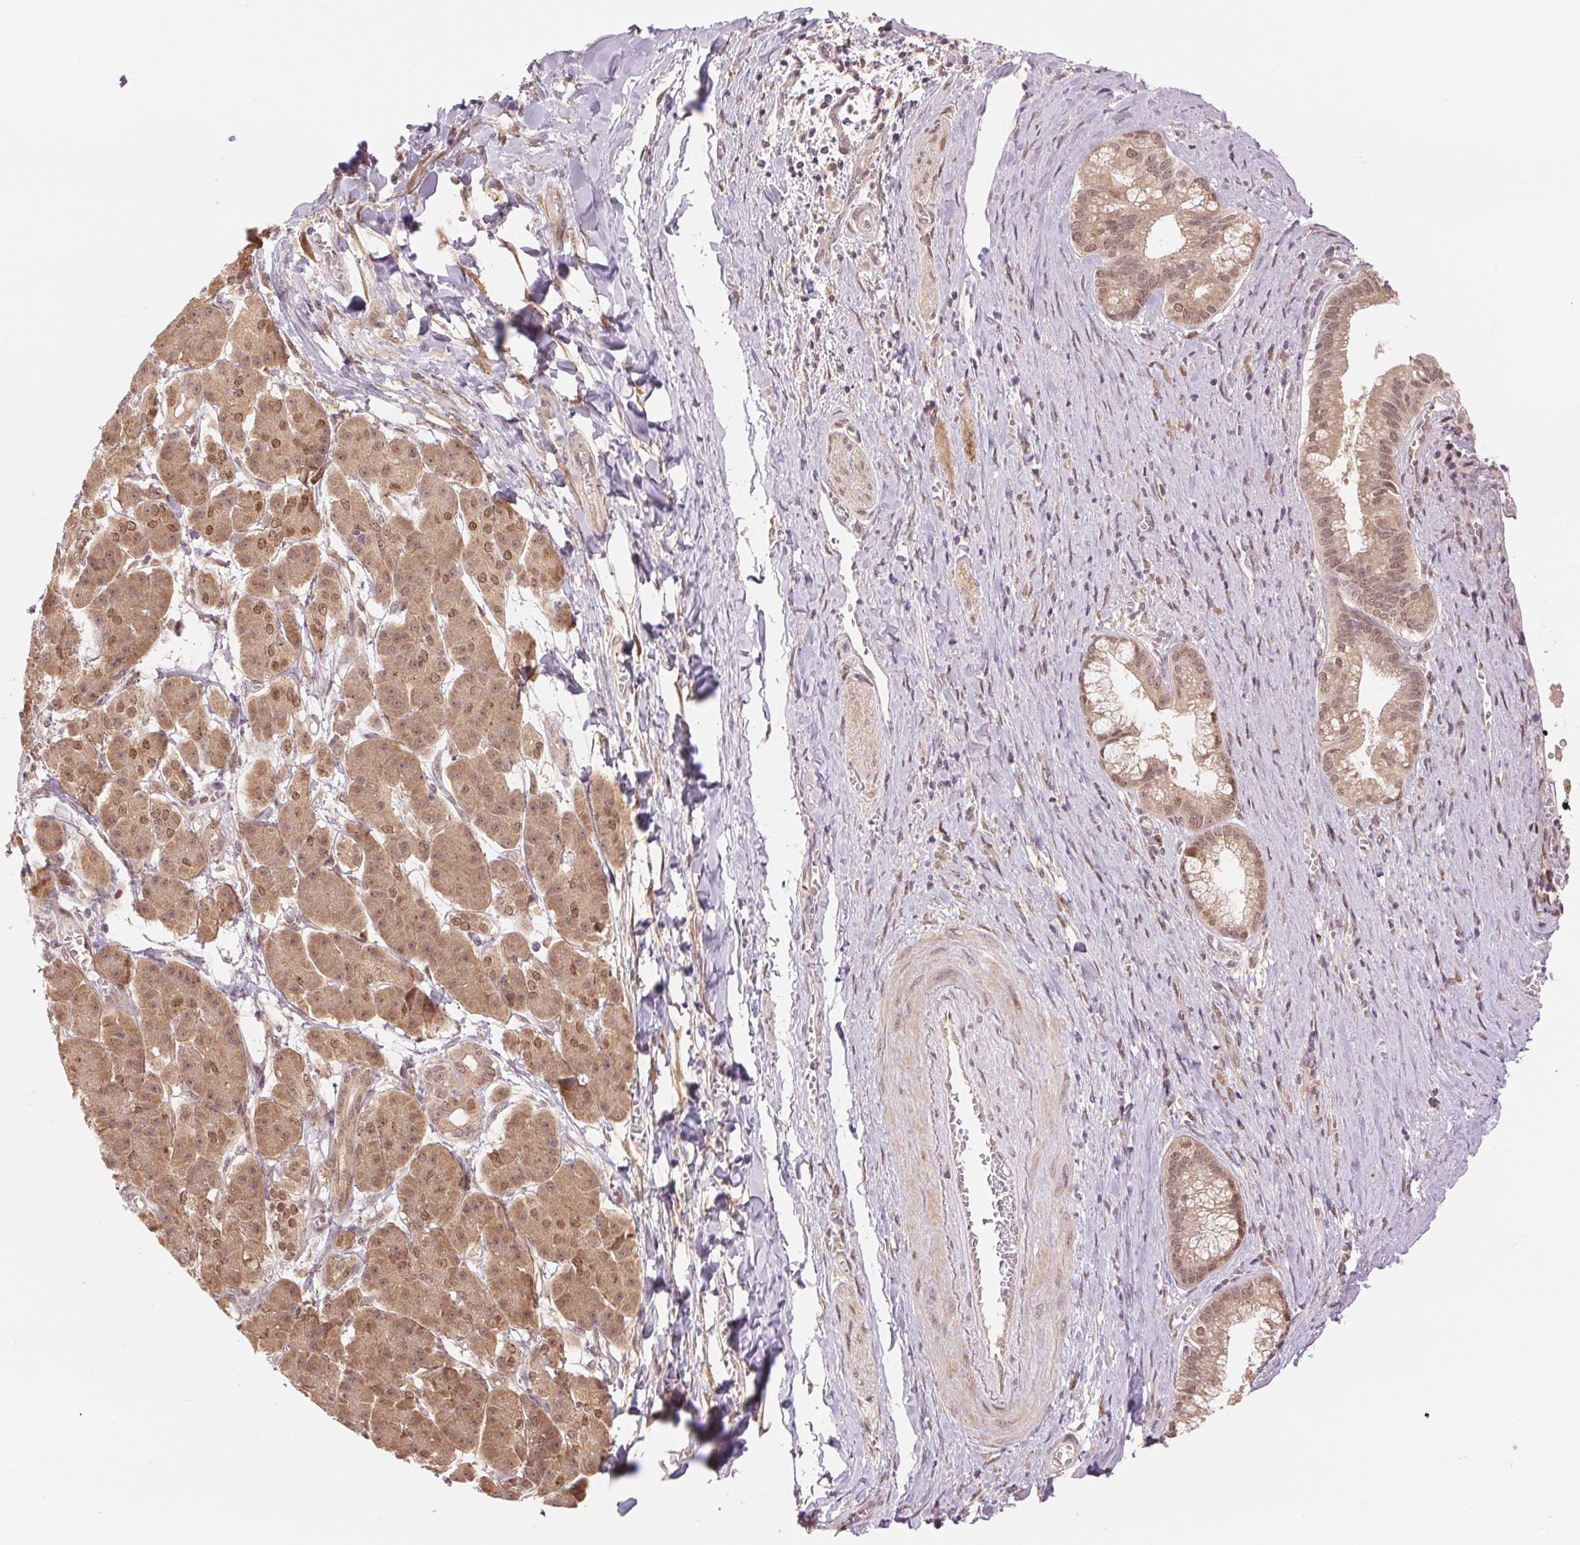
{"staining": {"intensity": "moderate", "quantity": ">75%", "location": "cytoplasmic/membranous,nuclear"}, "tissue": "pancreatic cancer", "cell_type": "Tumor cells", "image_type": "cancer", "snomed": [{"axis": "morphology", "description": "Normal tissue, NOS"}, {"axis": "morphology", "description": "Adenocarcinoma, NOS"}, {"axis": "topography", "description": "Lymph node"}, {"axis": "topography", "description": "Pancreas"}], "caption": "Immunohistochemical staining of human adenocarcinoma (pancreatic) reveals medium levels of moderate cytoplasmic/membranous and nuclear protein expression in about >75% of tumor cells.", "gene": "ERI3", "patient": {"sex": "female", "age": 58}}